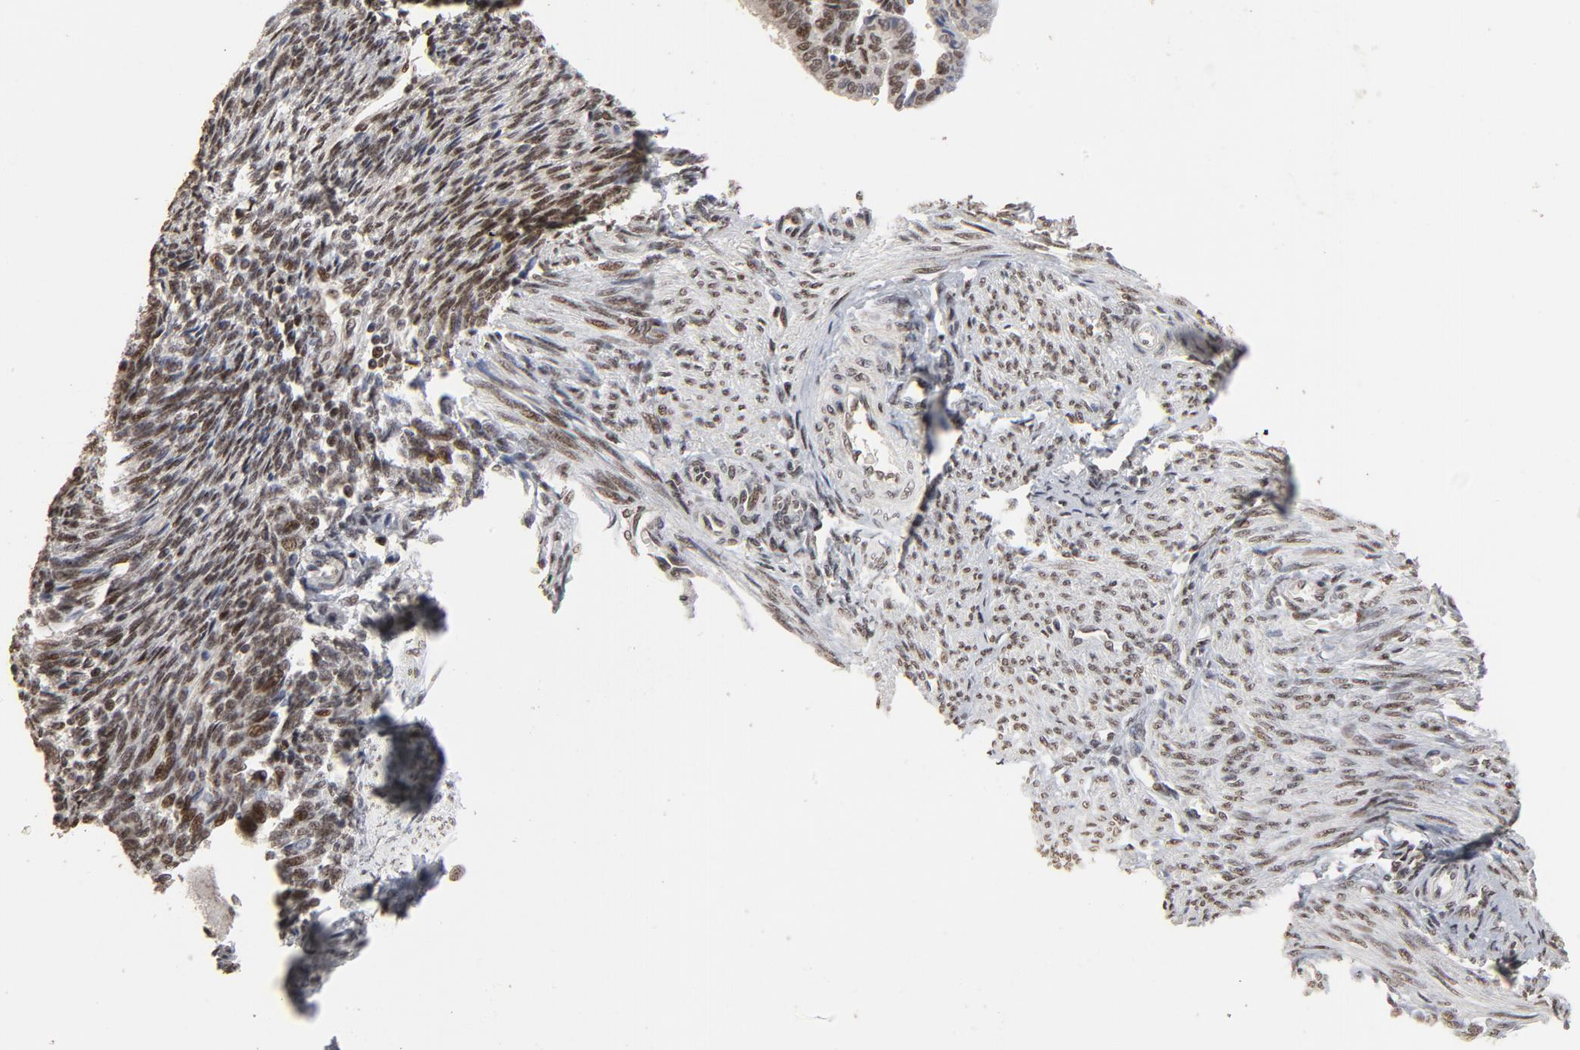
{"staining": {"intensity": "strong", "quantity": ">75%", "location": "nuclear"}, "tissue": "endometrium", "cell_type": "Cells in endometrial stroma", "image_type": "normal", "snomed": [{"axis": "morphology", "description": "Normal tissue, NOS"}, {"axis": "topography", "description": "Endometrium"}], "caption": "Protein analysis of unremarkable endometrium exhibits strong nuclear positivity in about >75% of cells in endometrial stroma.", "gene": "TP53RK", "patient": {"sex": "female", "age": 27}}